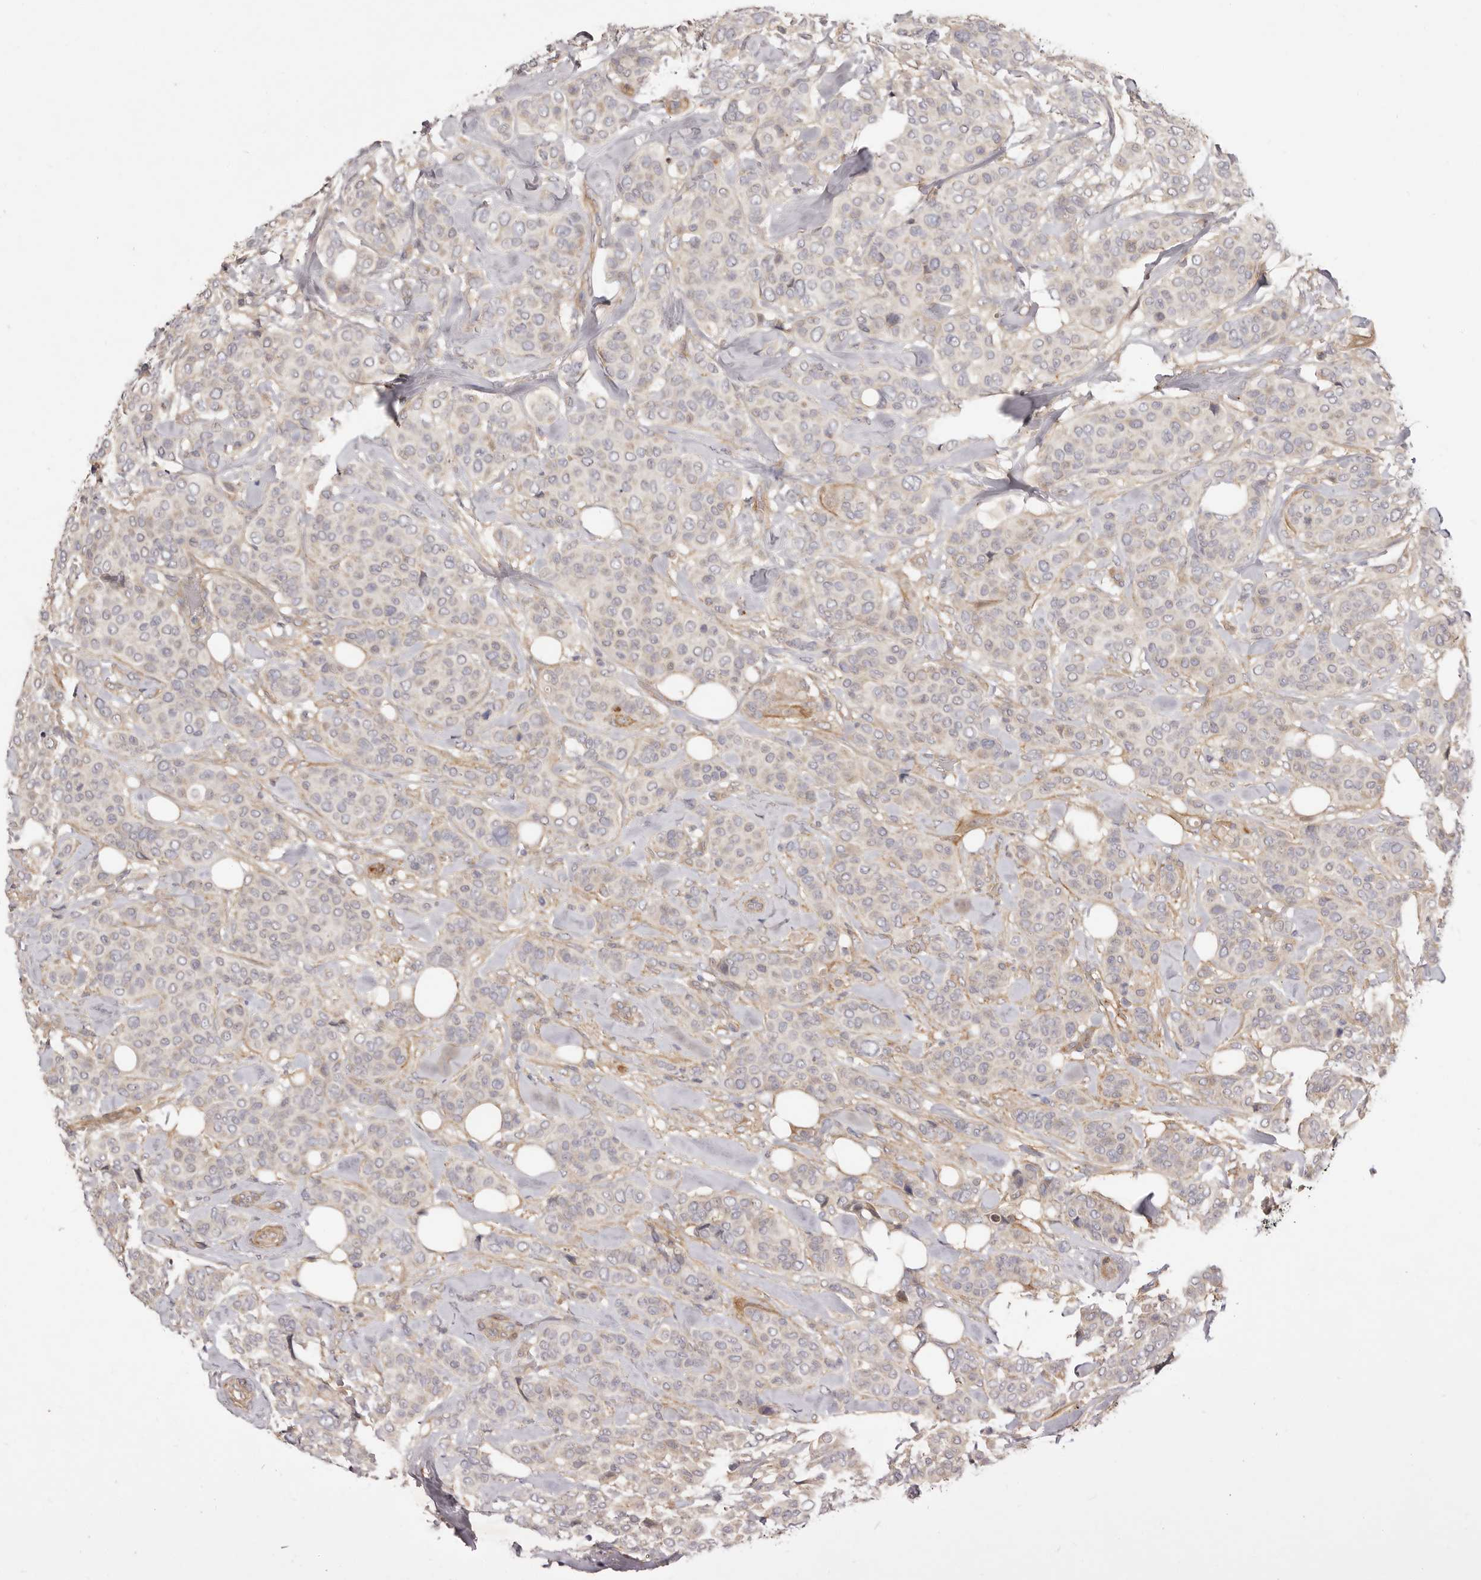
{"staining": {"intensity": "negative", "quantity": "none", "location": "none"}, "tissue": "breast cancer", "cell_type": "Tumor cells", "image_type": "cancer", "snomed": [{"axis": "morphology", "description": "Lobular carcinoma"}, {"axis": "topography", "description": "Breast"}], "caption": "Immunohistochemistry micrograph of neoplastic tissue: human breast cancer stained with DAB demonstrates no significant protein expression in tumor cells. (Stains: DAB immunohistochemistry with hematoxylin counter stain, Microscopy: brightfield microscopy at high magnification).", "gene": "ADAMTS9", "patient": {"sex": "female", "age": 51}}